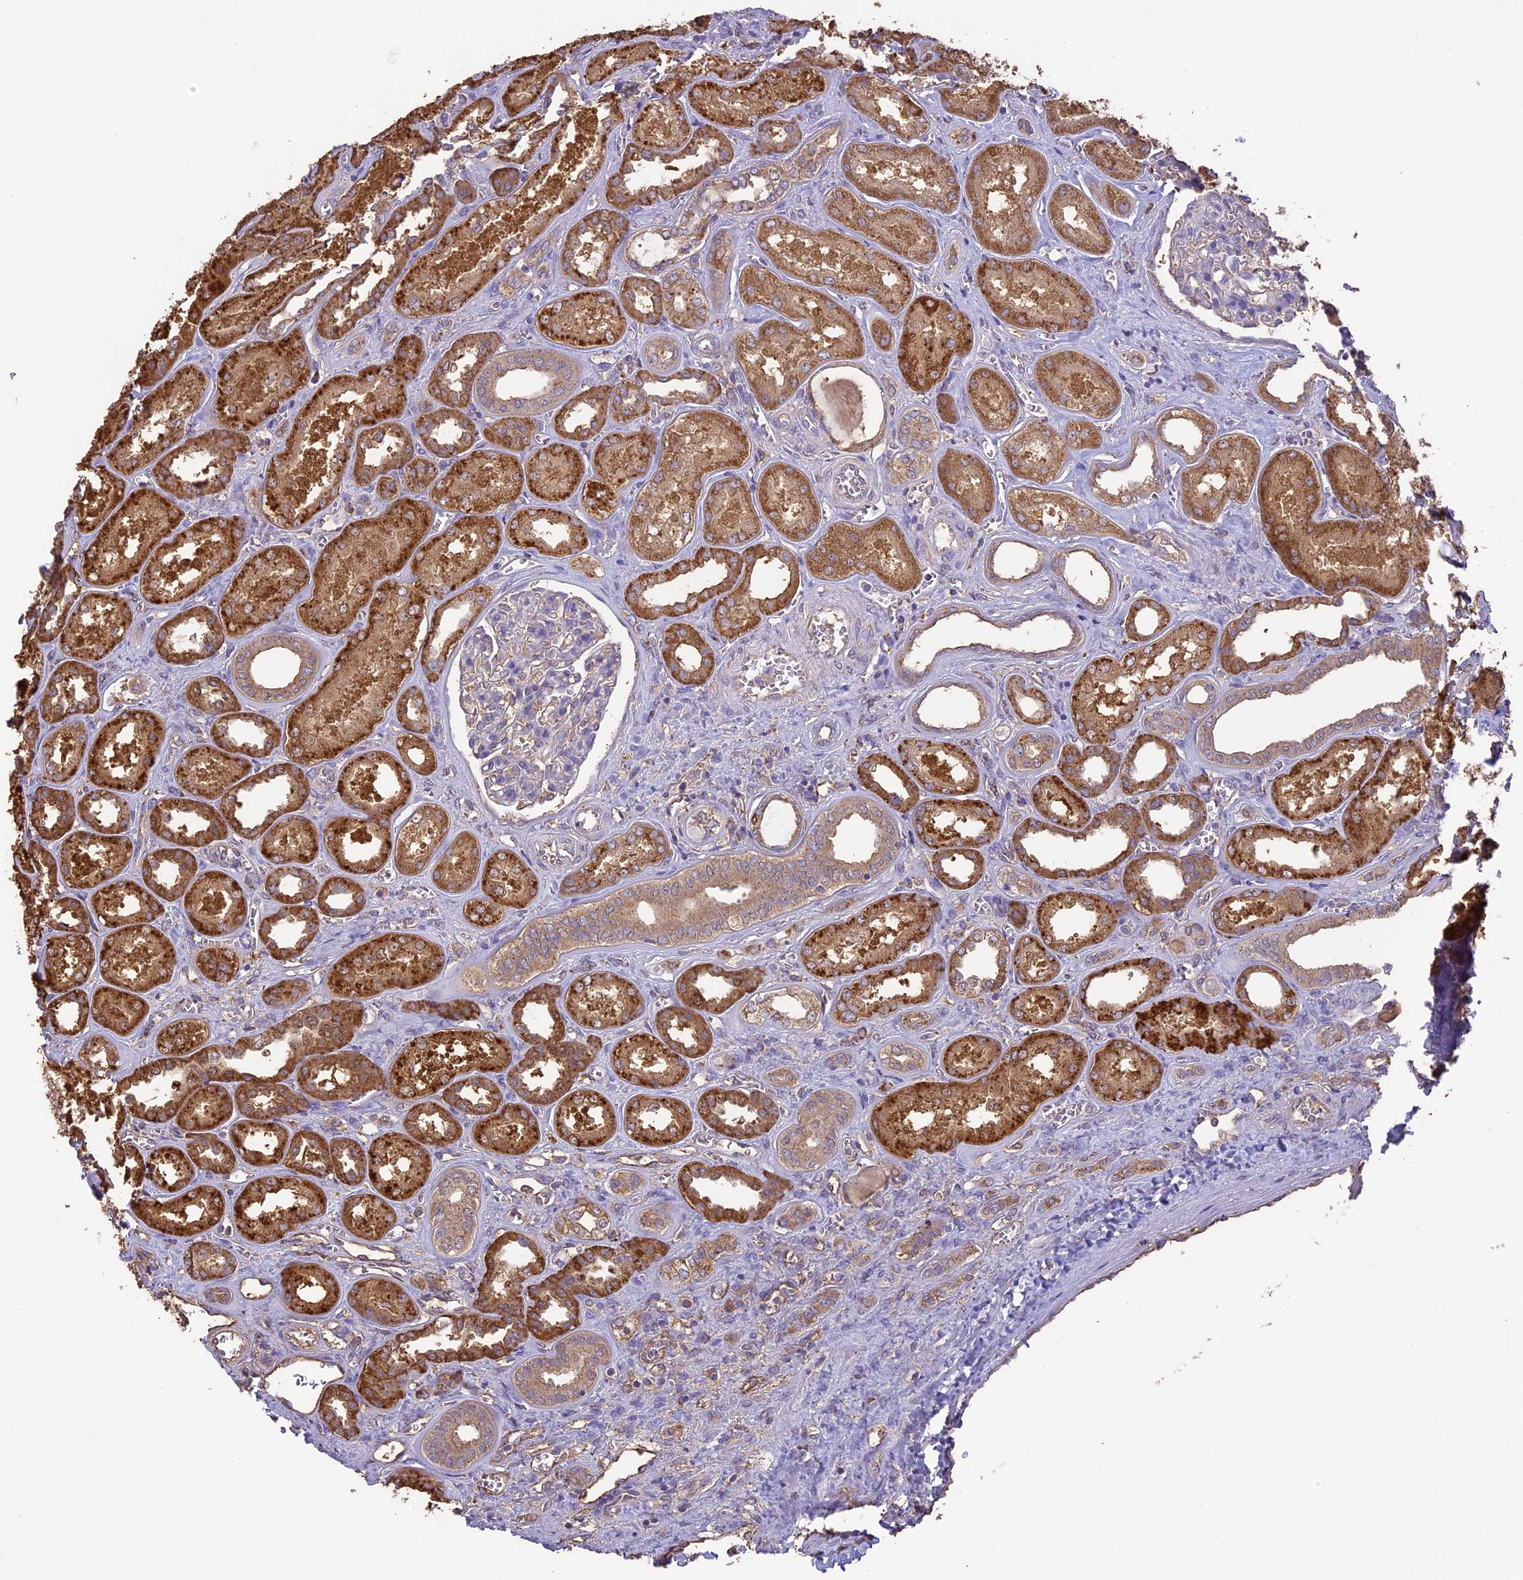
{"staining": {"intensity": "negative", "quantity": "none", "location": "none"}, "tissue": "kidney", "cell_type": "Cells in glomeruli", "image_type": "normal", "snomed": [{"axis": "morphology", "description": "Normal tissue, NOS"}, {"axis": "morphology", "description": "Adenocarcinoma, NOS"}, {"axis": "topography", "description": "Kidney"}], "caption": "Immunohistochemistry (IHC) micrograph of unremarkable human kidney stained for a protein (brown), which demonstrates no expression in cells in glomeruli.", "gene": "ARHGAP19", "patient": {"sex": "female", "age": 68}}